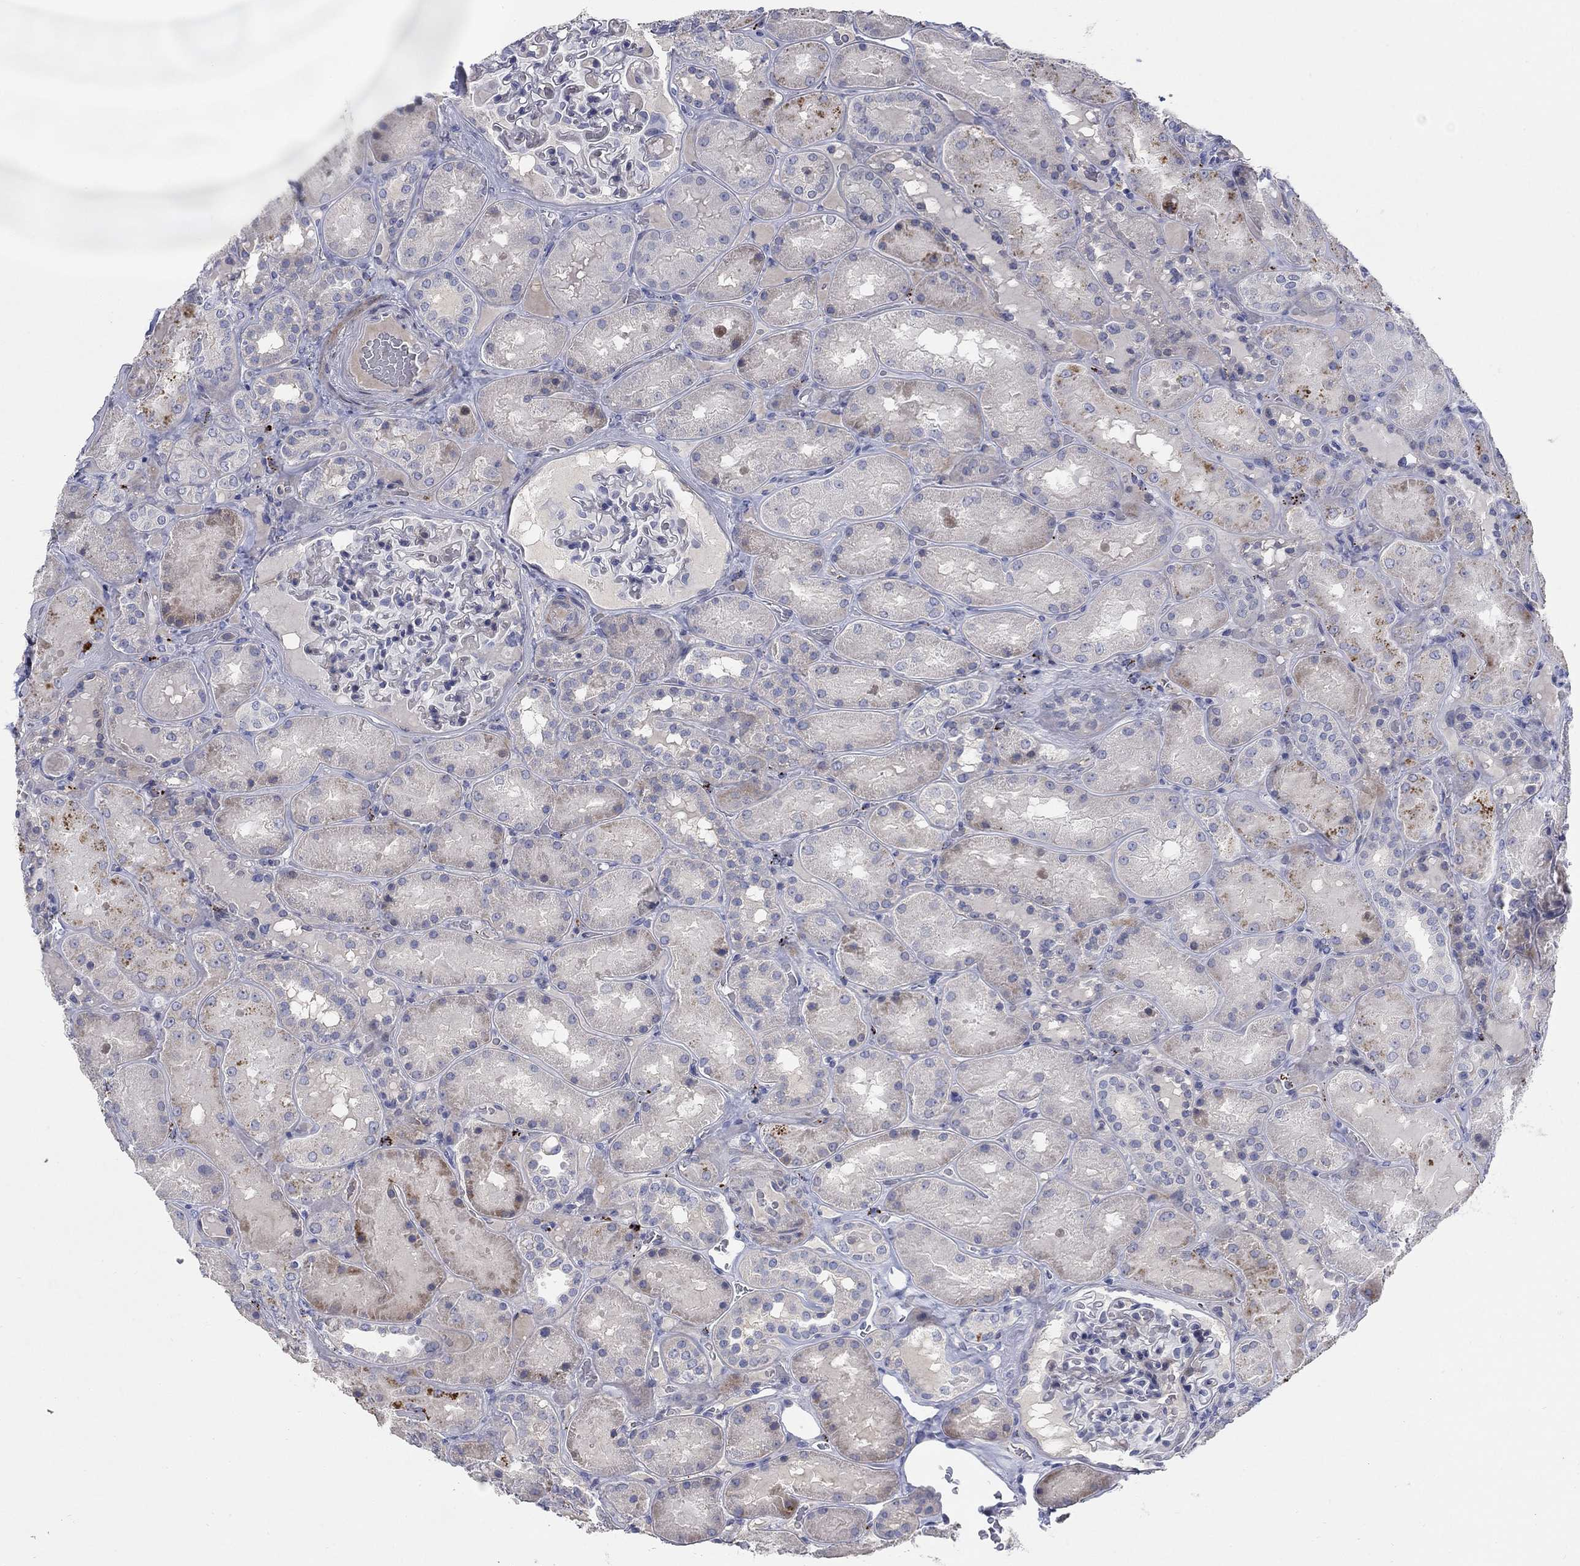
{"staining": {"intensity": "negative", "quantity": "none", "location": "none"}, "tissue": "kidney", "cell_type": "Cells in glomeruli", "image_type": "normal", "snomed": [{"axis": "morphology", "description": "Normal tissue, NOS"}, {"axis": "topography", "description": "Kidney"}], "caption": "An immunohistochemistry photomicrograph of benign kidney is shown. There is no staining in cells in glomeruli of kidney. Nuclei are stained in blue.", "gene": "TMEM249", "patient": {"sex": "male", "age": 73}}